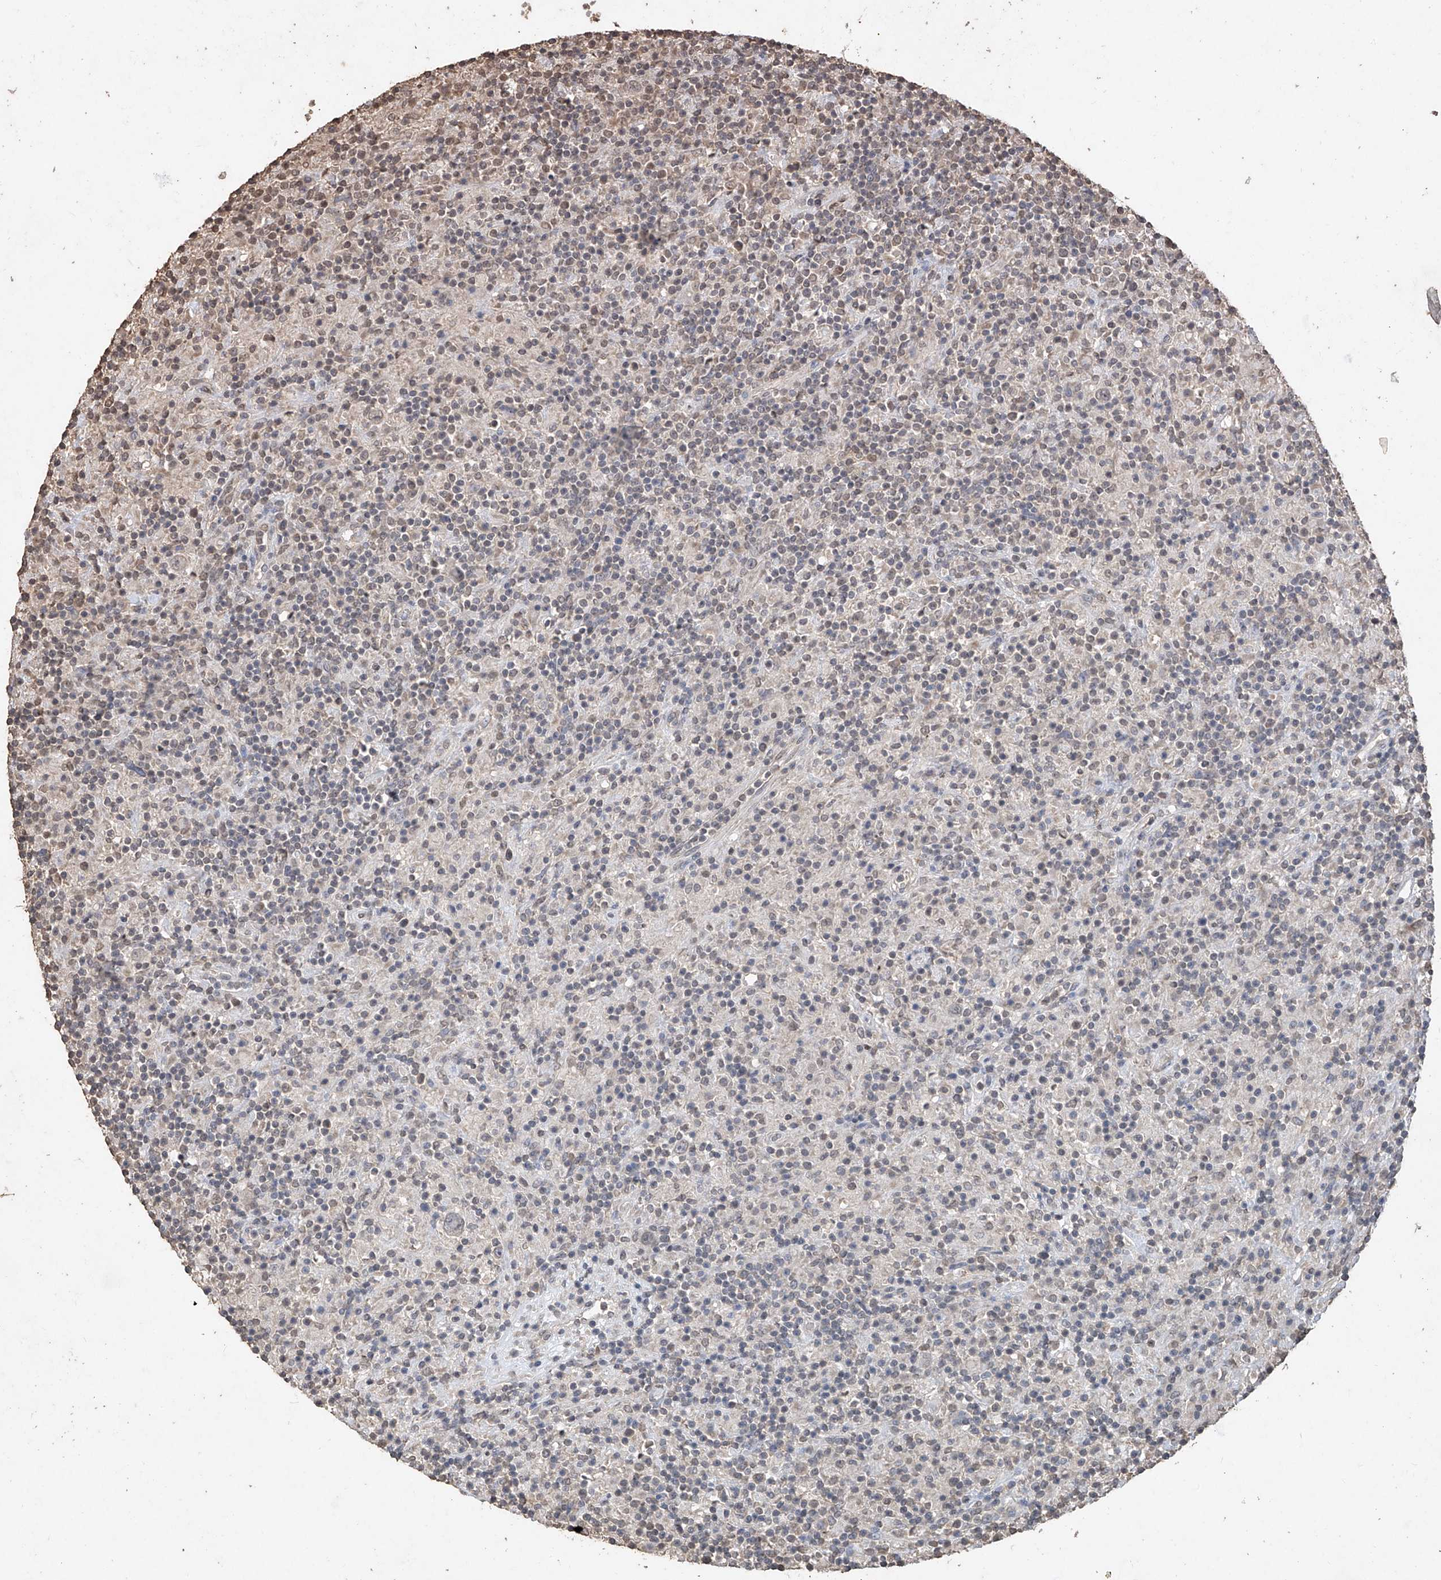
{"staining": {"intensity": "negative", "quantity": "none", "location": "none"}, "tissue": "lymphoma", "cell_type": "Tumor cells", "image_type": "cancer", "snomed": [{"axis": "morphology", "description": "Hodgkin's disease, NOS"}, {"axis": "topography", "description": "Lymph node"}], "caption": "Immunohistochemical staining of lymphoma demonstrates no significant staining in tumor cells.", "gene": "ELOVL1", "patient": {"sex": "male", "age": 70}}